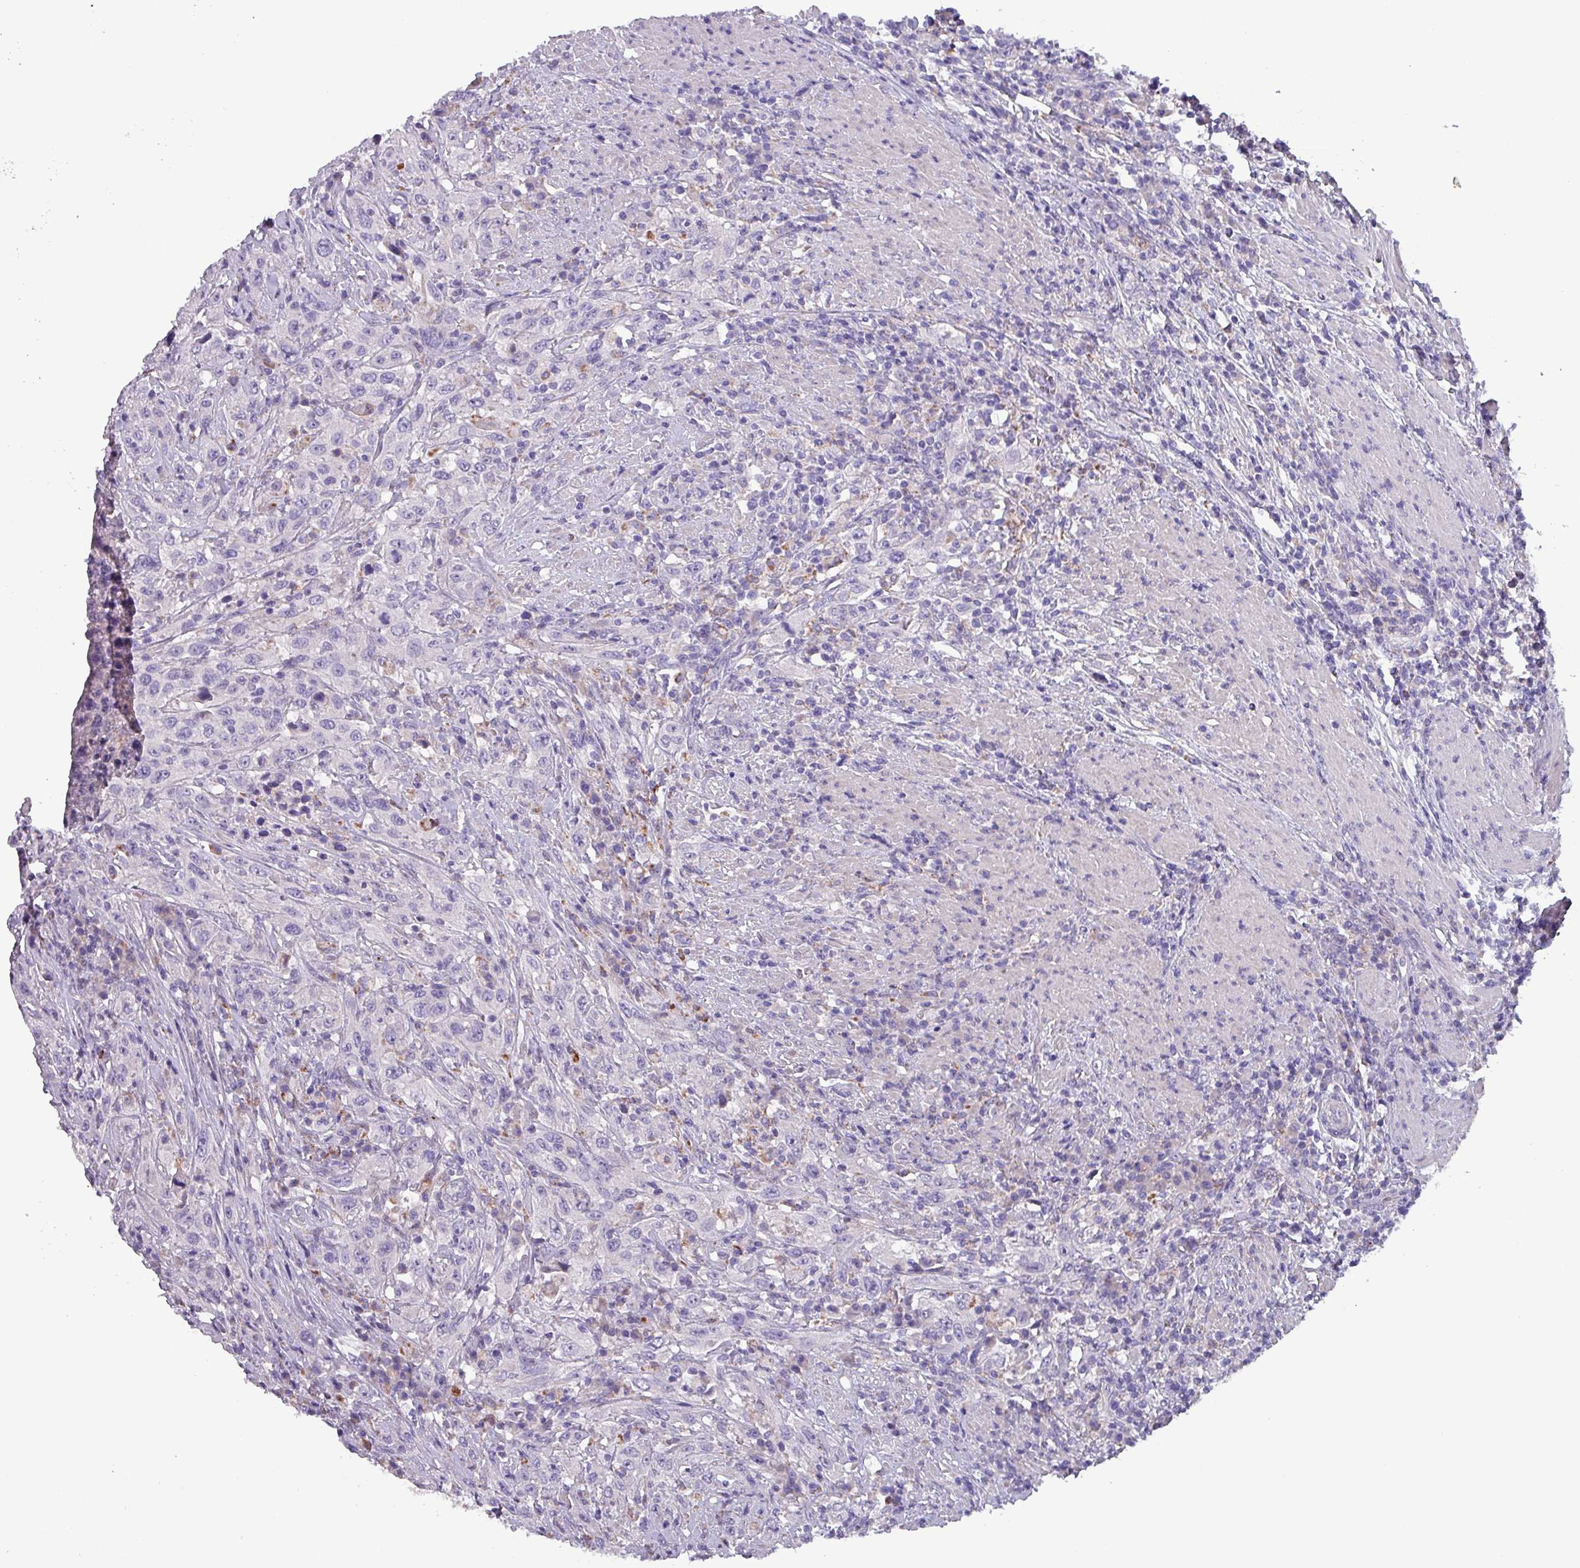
{"staining": {"intensity": "moderate", "quantity": "<25%", "location": "cytoplasmic/membranous"}, "tissue": "urothelial cancer", "cell_type": "Tumor cells", "image_type": "cancer", "snomed": [{"axis": "morphology", "description": "Urothelial carcinoma, High grade"}, {"axis": "topography", "description": "Urinary bladder"}], "caption": "Protein expression analysis of urothelial cancer exhibits moderate cytoplasmic/membranous staining in approximately <25% of tumor cells.", "gene": "HSD3B7", "patient": {"sex": "male", "age": 61}}